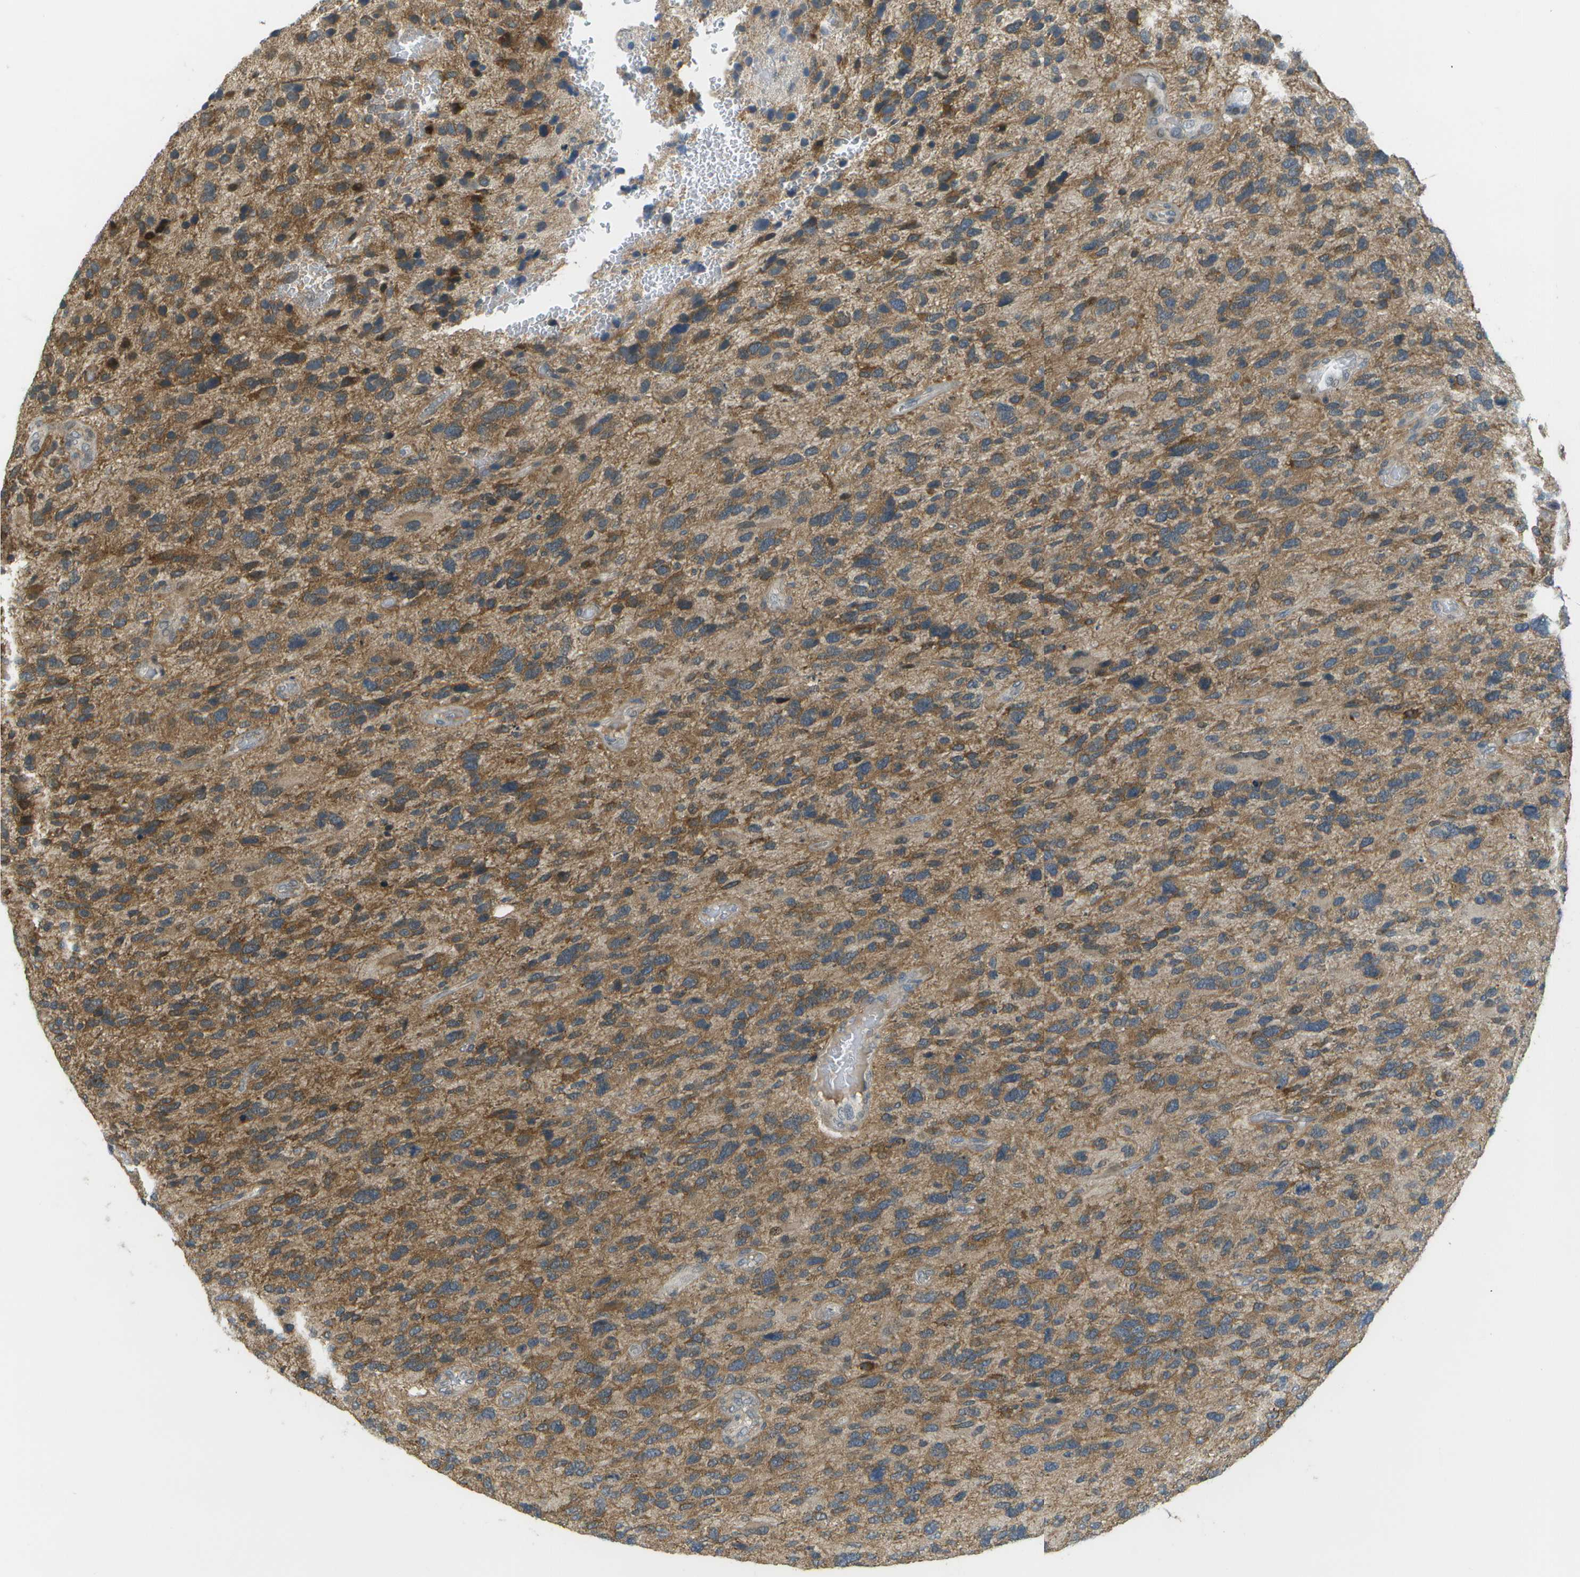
{"staining": {"intensity": "moderate", "quantity": ">75%", "location": "cytoplasmic/membranous"}, "tissue": "glioma", "cell_type": "Tumor cells", "image_type": "cancer", "snomed": [{"axis": "morphology", "description": "Glioma, malignant, High grade"}, {"axis": "topography", "description": "Brain"}], "caption": "The immunohistochemical stain labels moderate cytoplasmic/membranous staining in tumor cells of glioma tissue.", "gene": "WNK2", "patient": {"sex": "female", "age": 58}}